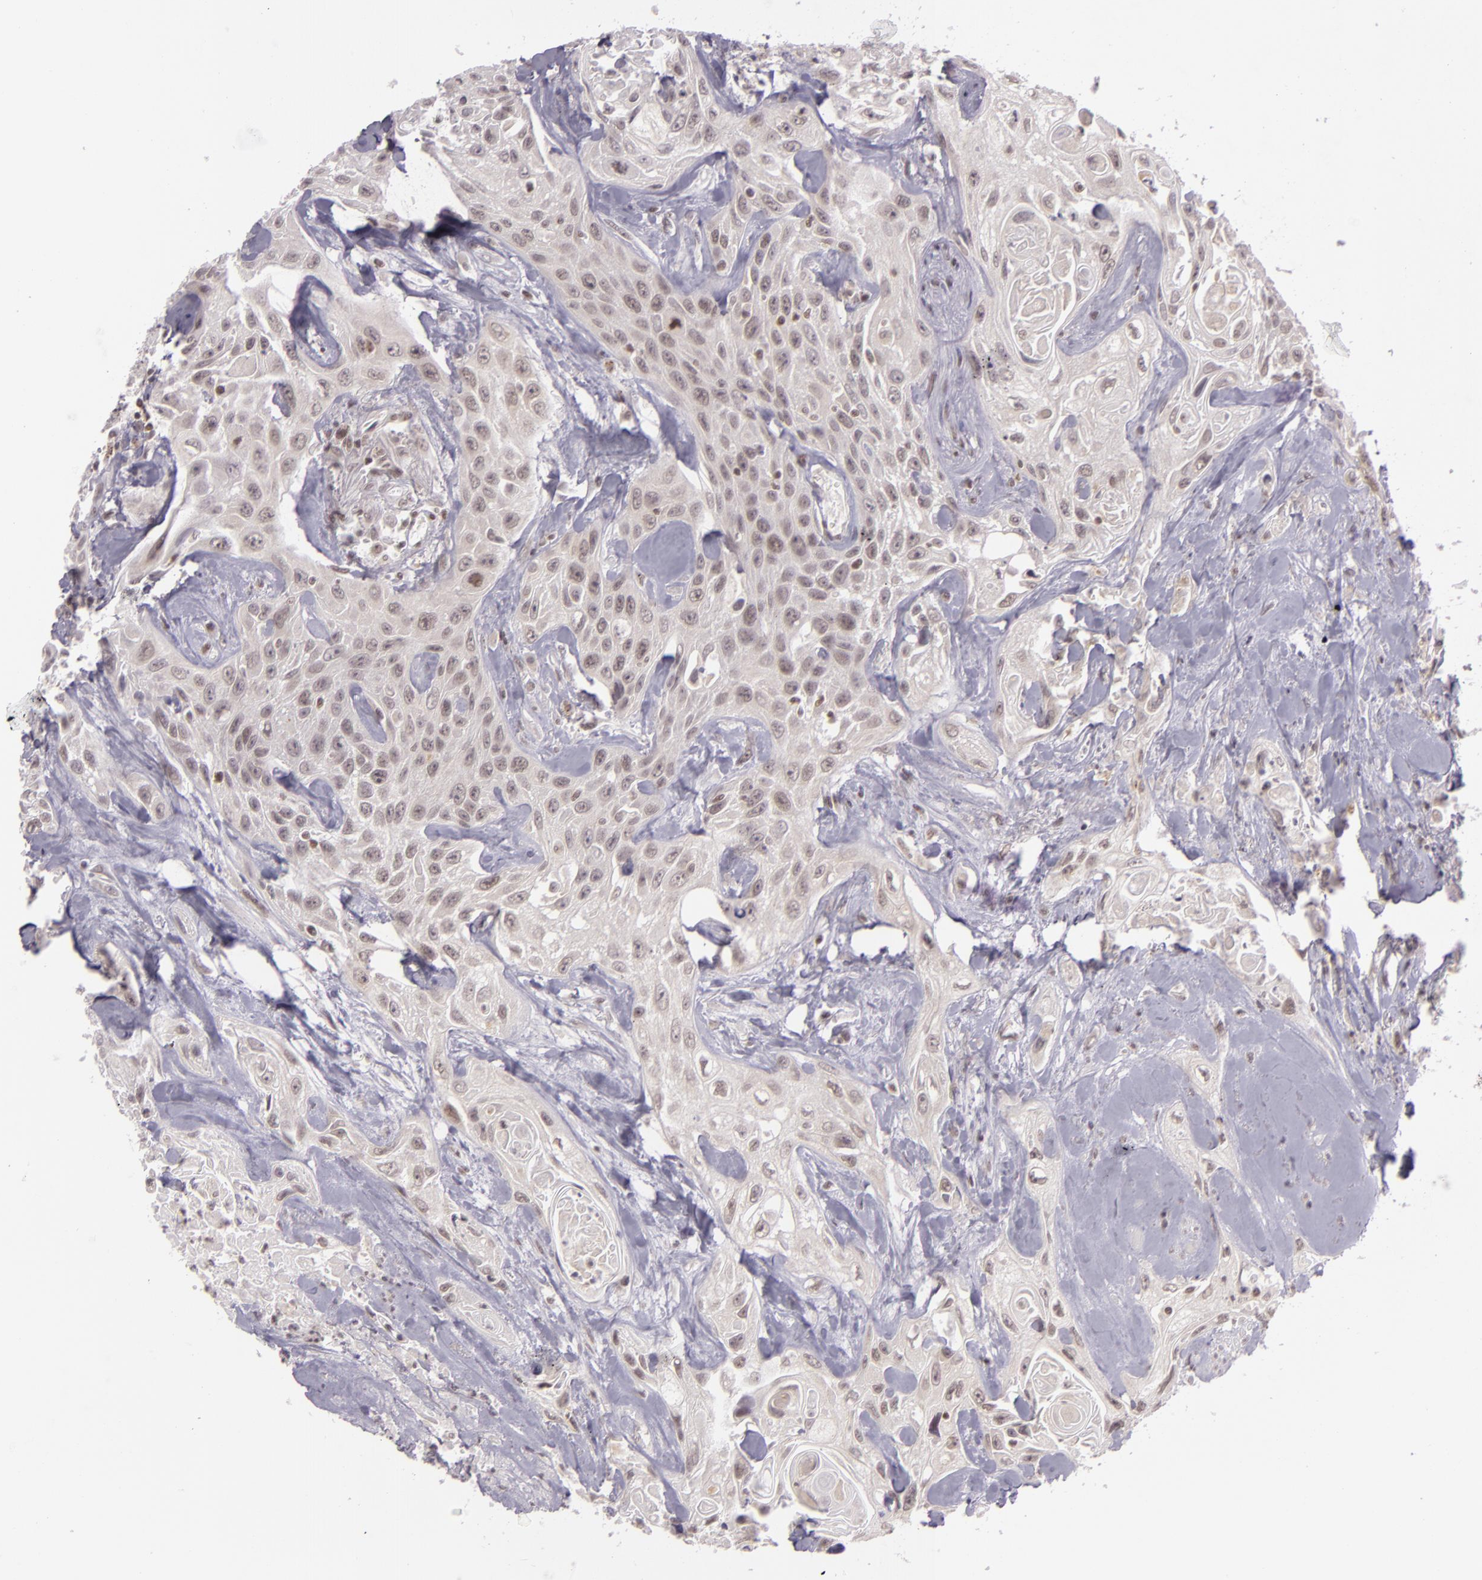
{"staining": {"intensity": "weak", "quantity": ">75%", "location": "nuclear"}, "tissue": "urothelial cancer", "cell_type": "Tumor cells", "image_type": "cancer", "snomed": [{"axis": "morphology", "description": "Urothelial carcinoma, High grade"}, {"axis": "topography", "description": "Urinary bladder"}], "caption": "Urothelial cancer tissue displays weak nuclear staining in approximately >75% of tumor cells", "gene": "ZFX", "patient": {"sex": "female", "age": 84}}